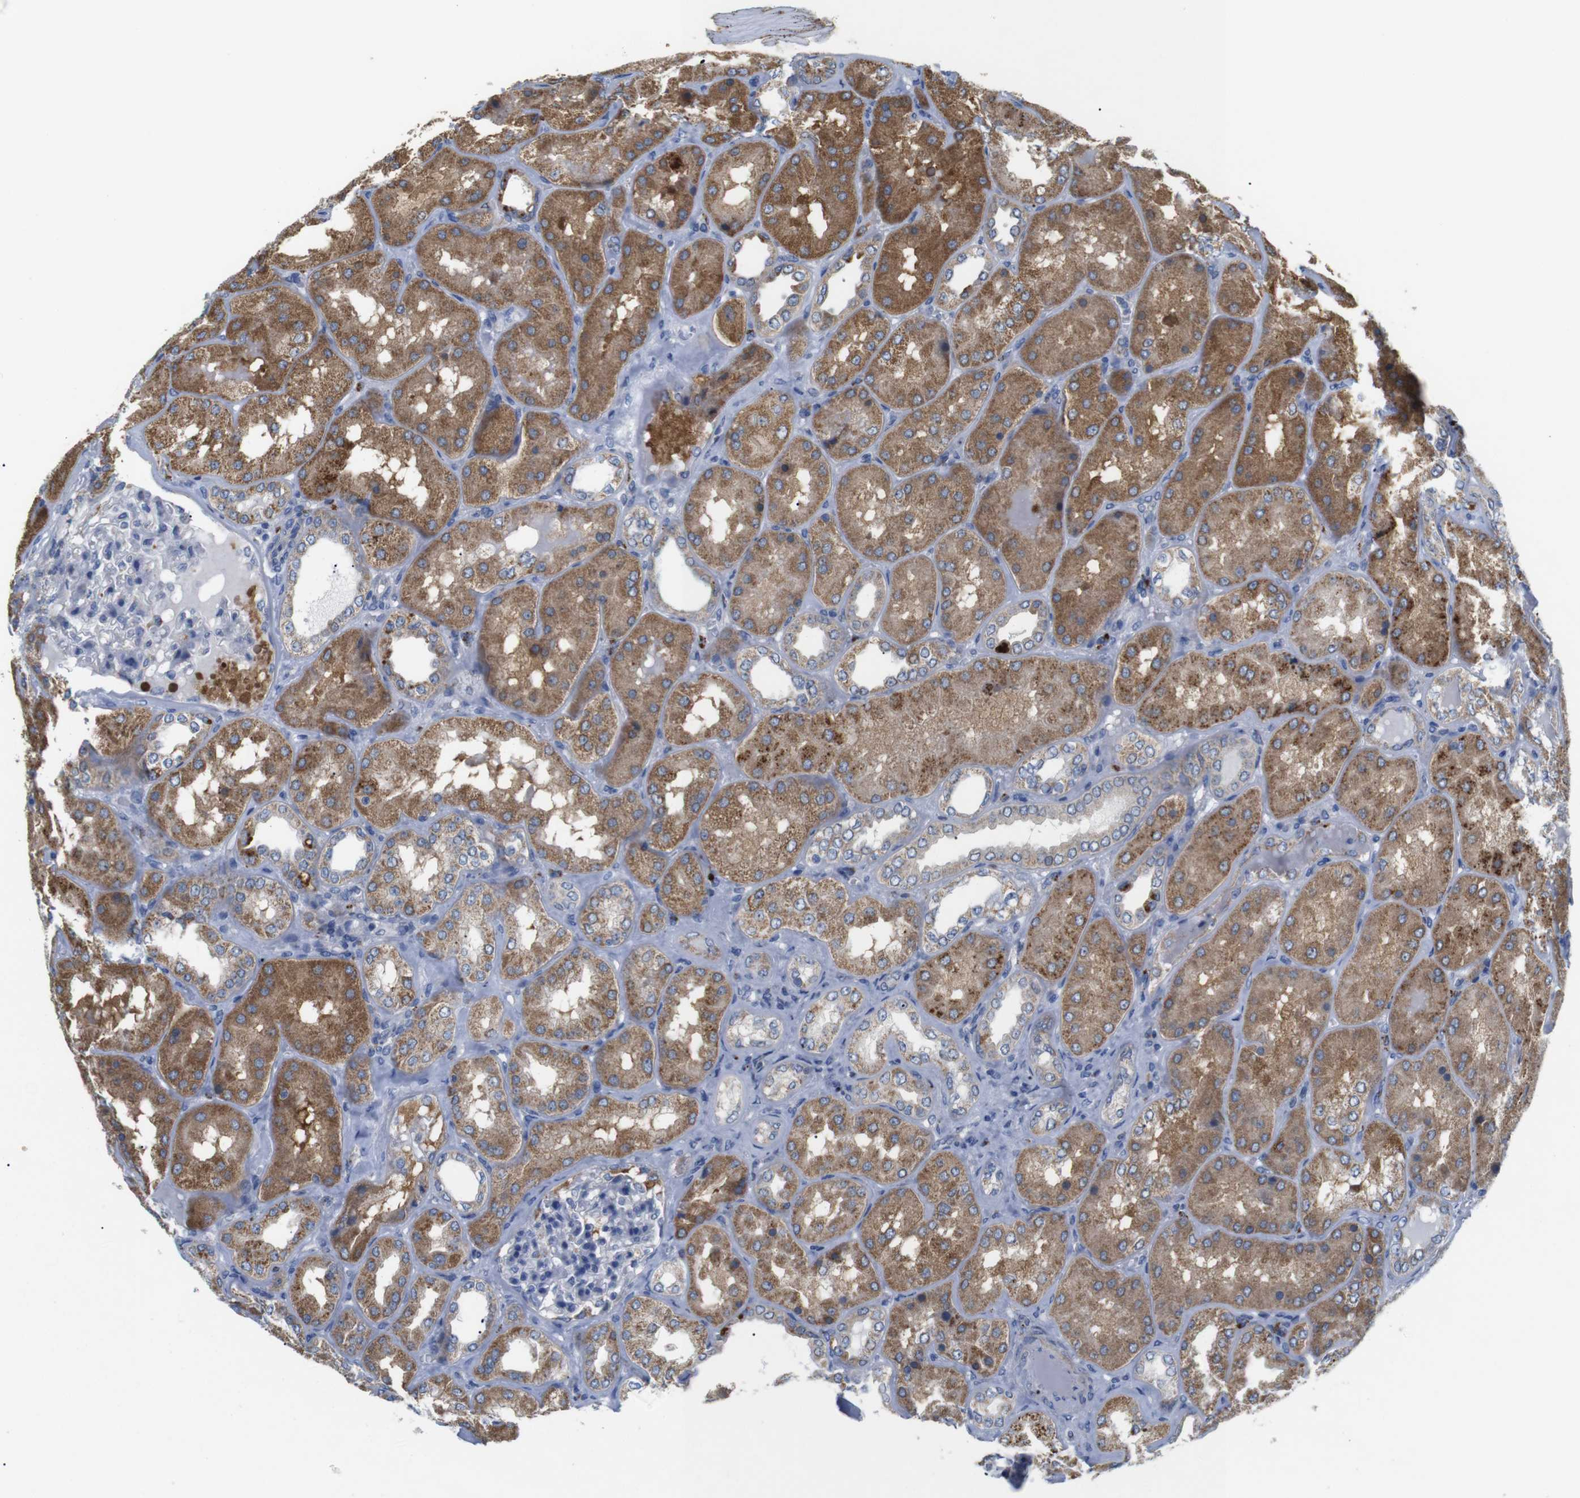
{"staining": {"intensity": "negative", "quantity": "none", "location": "none"}, "tissue": "kidney", "cell_type": "Cells in glomeruli", "image_type": "normal", "snomed": [{"axis": "morphology", "description": "Normal tissue, NOS"}, {"axis": "topography", "description": "Kidney"}], "caption": "IHC photomicrograph of benign kidney: kidney stained with DAB displays no significant protein positivity in cells in glomeruli. The staining was performed using DAB to visualize the protein expression in brown, while the nuclei were stained in blue with hematoxylin (Magnification: 20x).", "gene": "F2RL1", "patient": {"sex": "female", "age": 56}}